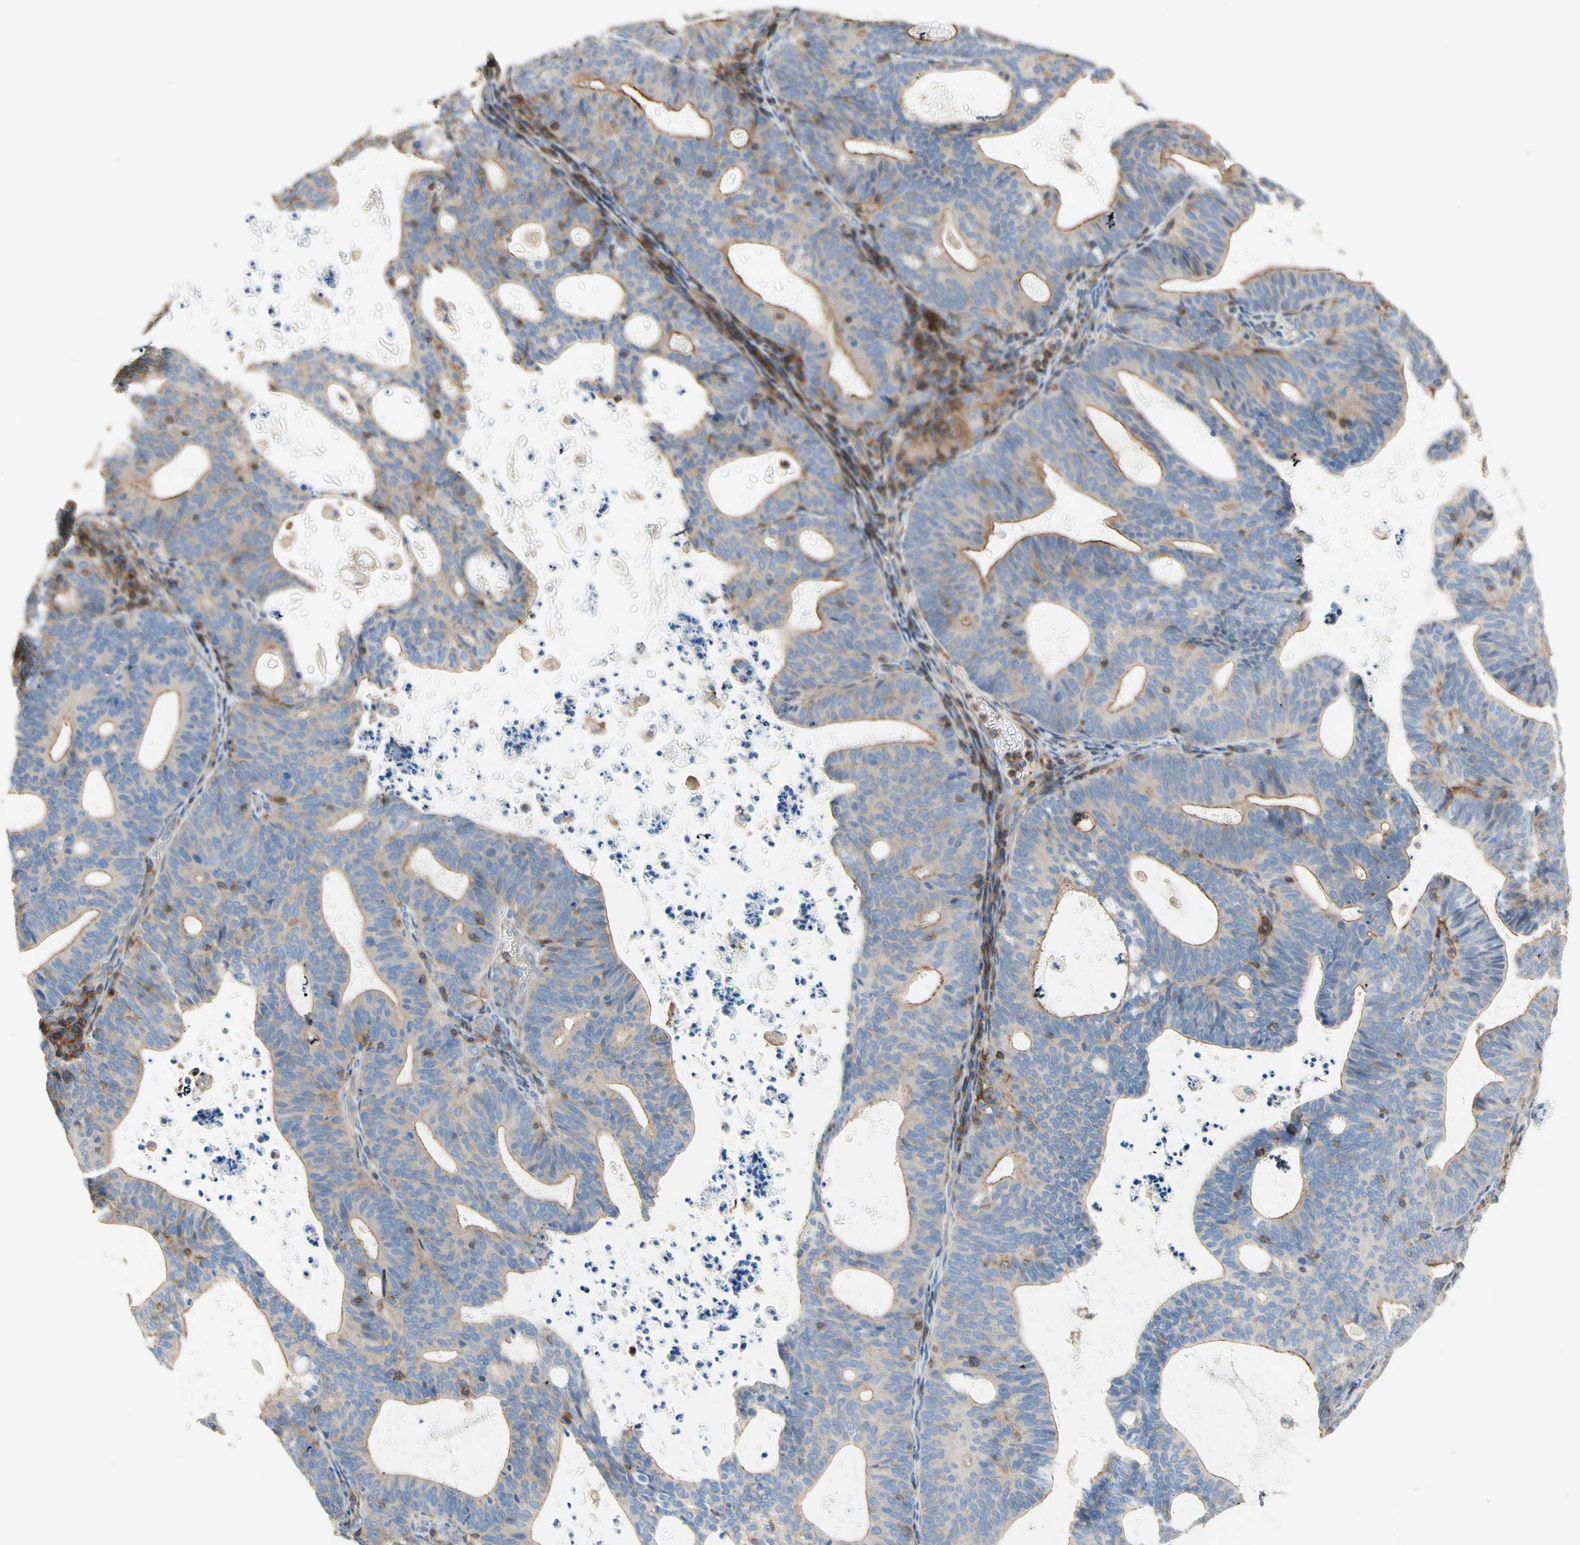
{"staining": {"intensity": "weak", "quantity": "25%-75%", "location": "cytoplasmic/membranous"}, "tissue": "endometrial cancer", "cell_type": "Tumor cells", "image_type": "cancer", "snomed": [{"axis": "morphology", "description": "Adenocarcinoma, NOS"}, {"axis": "topography", "description": "Uterus"}], "caption": "Endometrial cancer stained with IHC displays weak cytoplasmic/membranous staining in approximately 25%-75% of tumor cells.", "gene": "SEMA4C", "patient": {"sex": "female", "age": 83}}